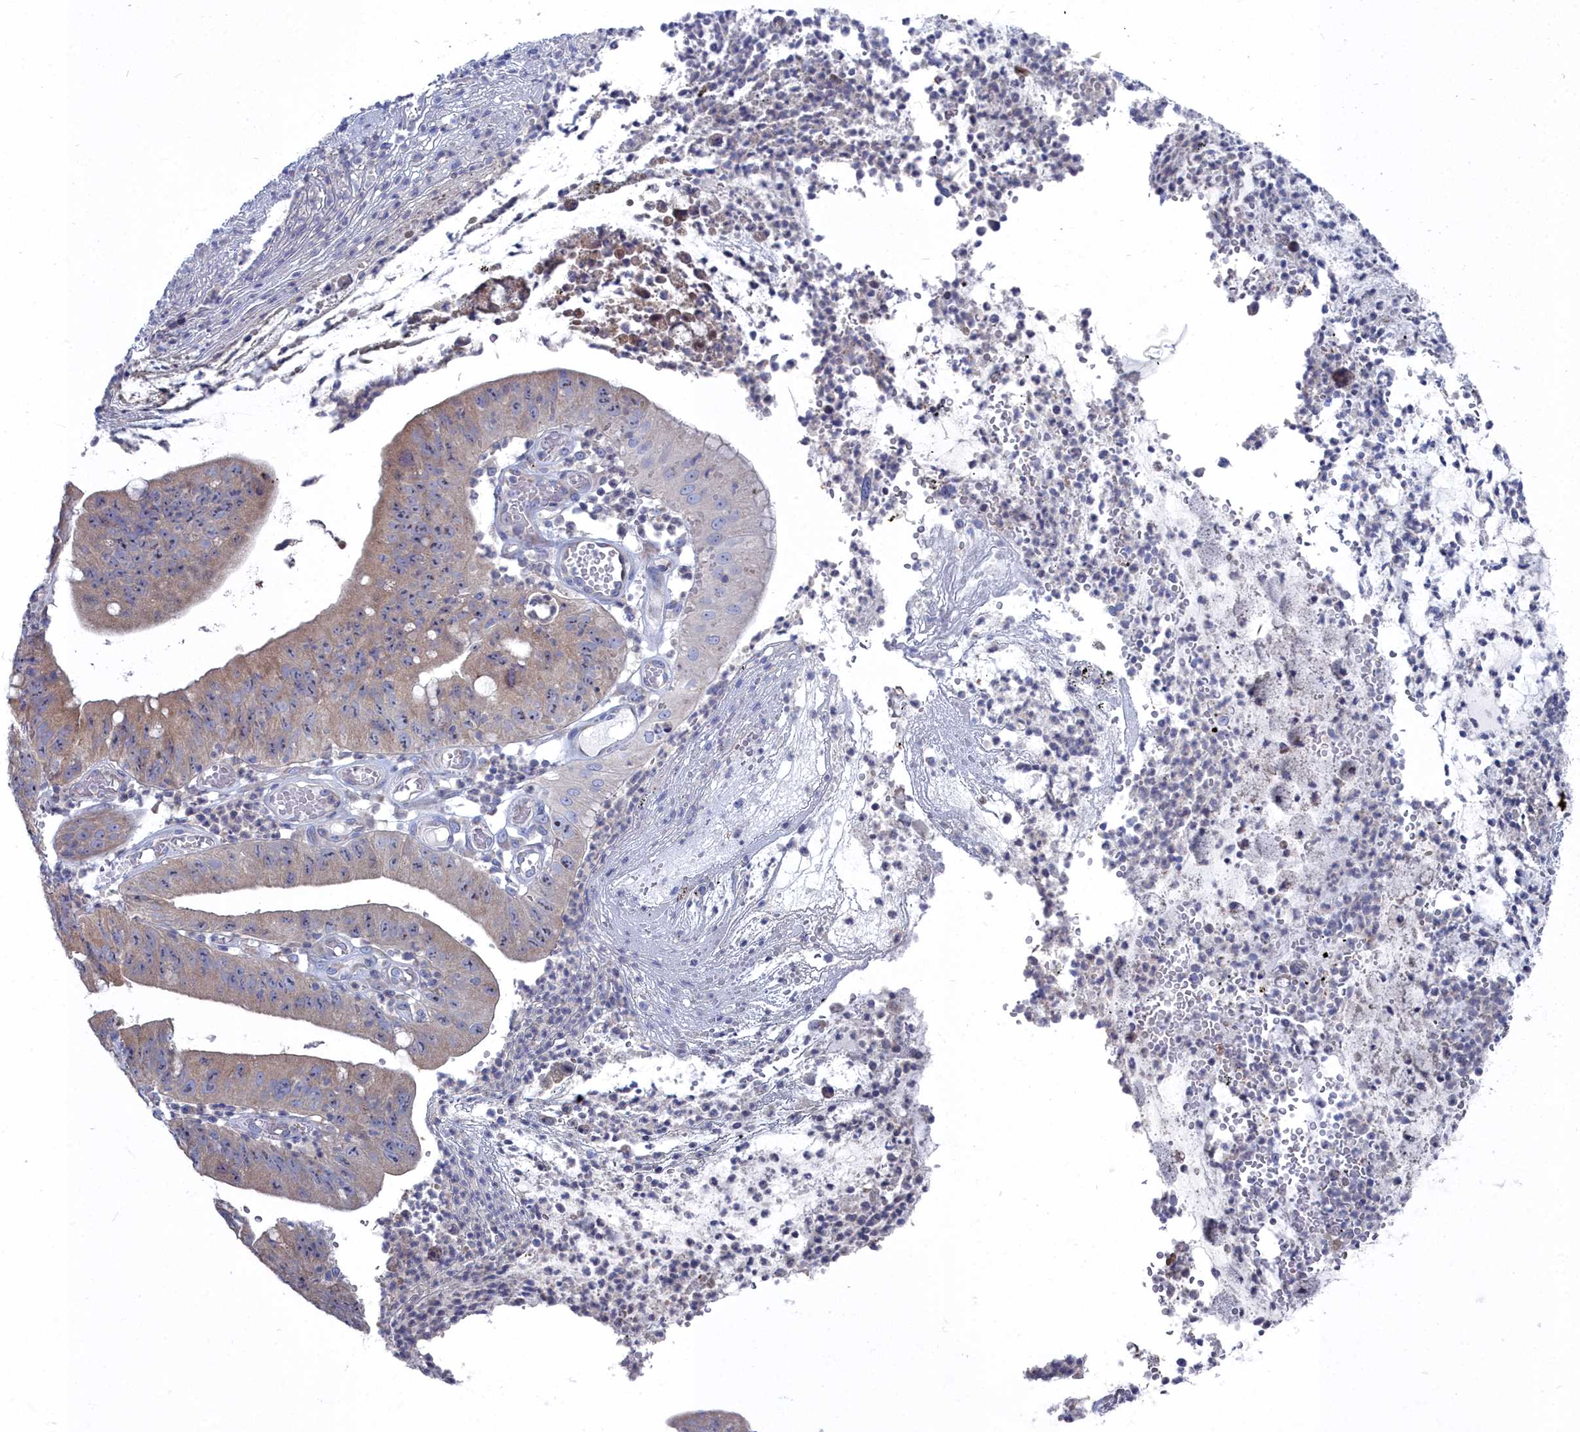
{"staining": {"intensity": "moderate", "quantity": ">75%", "location": "cytoplasmic/membranous"}, "tissue": "stomach cancer", "cell_type": "Tumor cells", "image_type": "cancer", "snomed": [{"axis": "morphology", "description": "Adenocarcinoma, NOS"}, {"axis": "topography", "description": "Stomach"}], "caption": "Stomach cancer was stained to show a protein in brown. There is medium levels of moderate cytoplasmic/membranous expression in about >75% of tumor cells.", "gene": "CCDC149", "patient": {"sex": "male", "age": 59}}